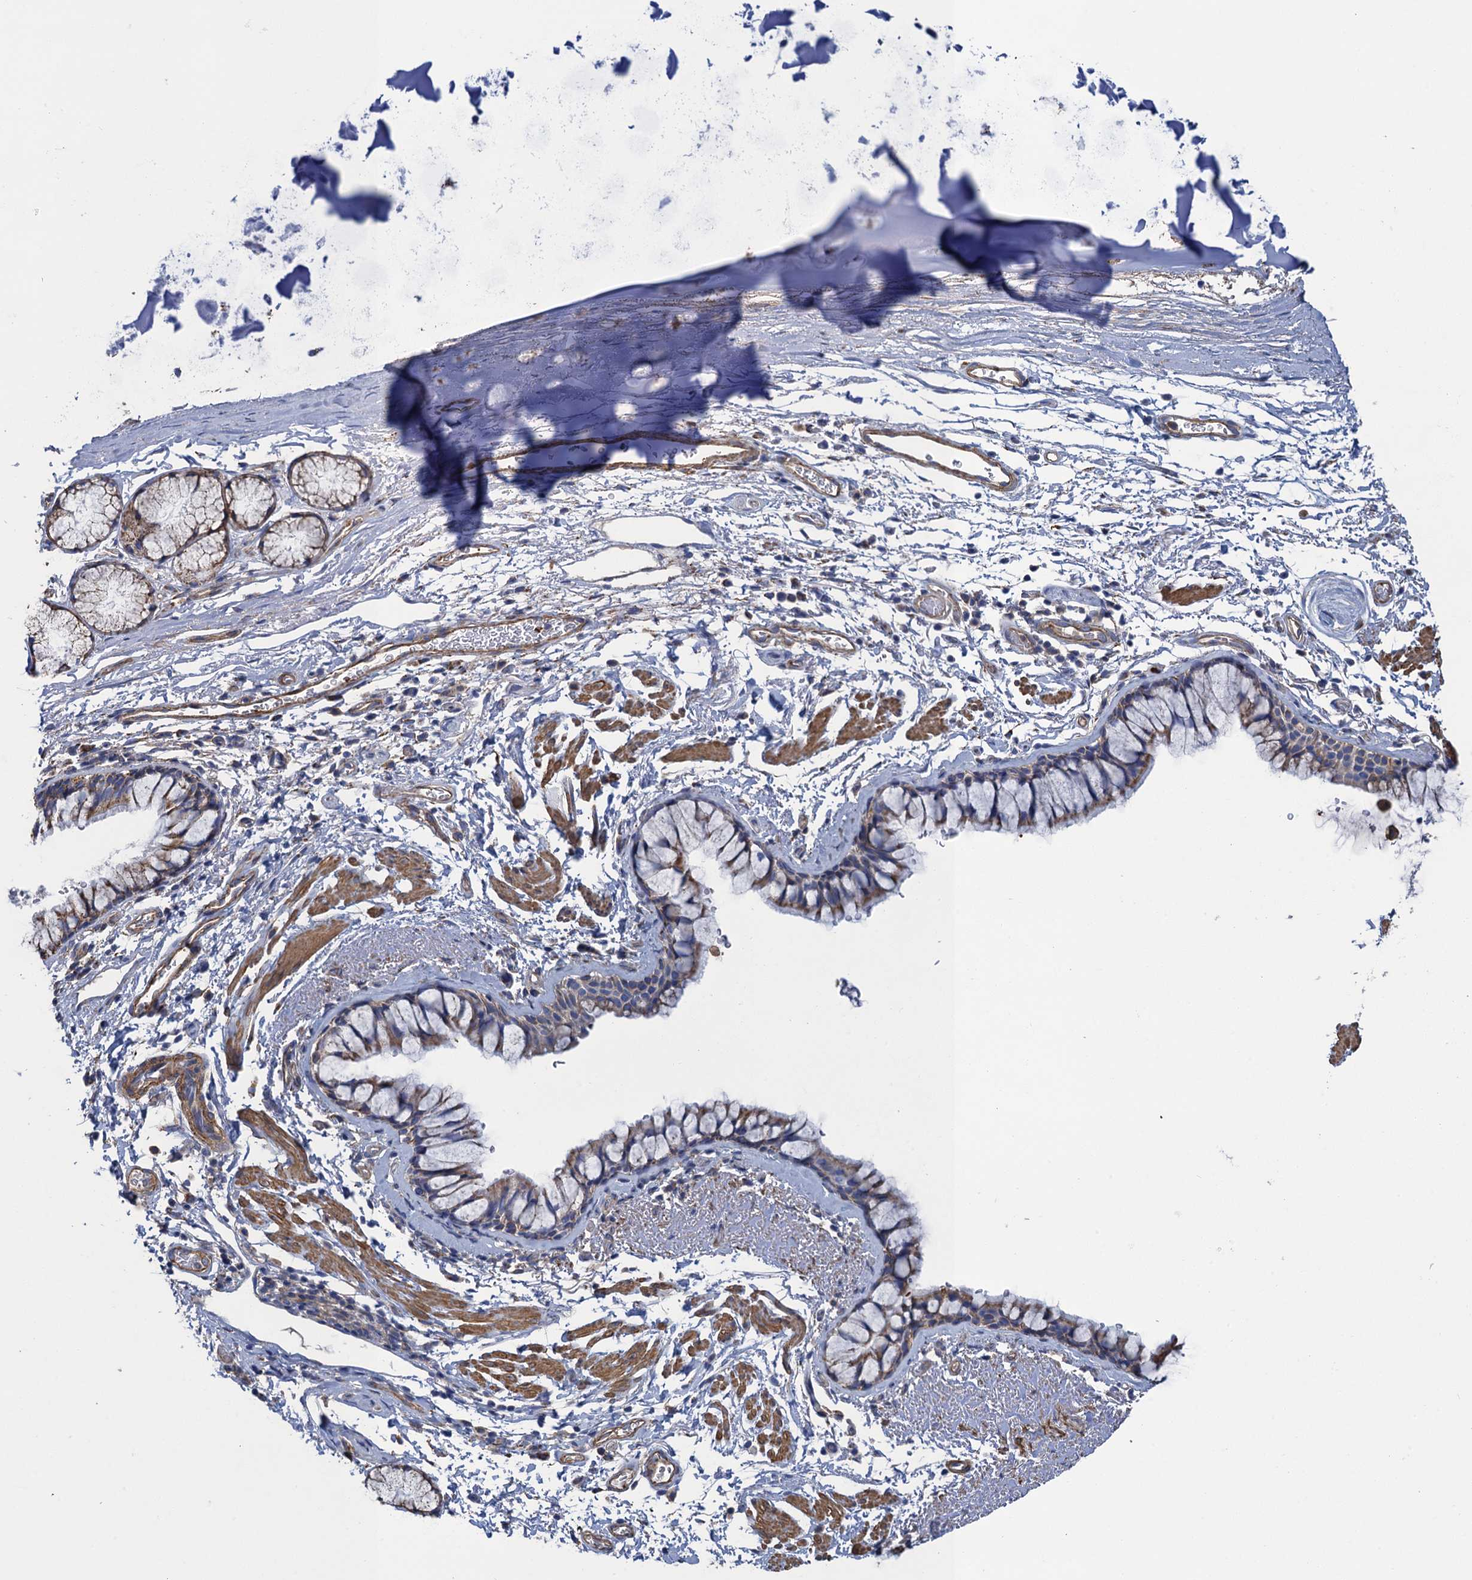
{"staining": {"intensity": "moderate", "quantity": "25%-75%", "location": "cytoplasmic/membranous"}, "tissue": "bronchus", "cell_type": "Respiratory epithelial cells", "image_type": "normal", "snomed": [{"axis": "morphology", "description": "Normal tissue, NOS"}, {"axis": "topography", "description": "Bronchus"}], "caption": "Immunohistochemistry of benign bronchus shows medium levels of moderate cytoplasmic/membranous positivity in approximately 25%-75% of respiratory epithelial cells.", "gene": "ENSG00000260643", "patient": {"sex": "male", "age": 65}}